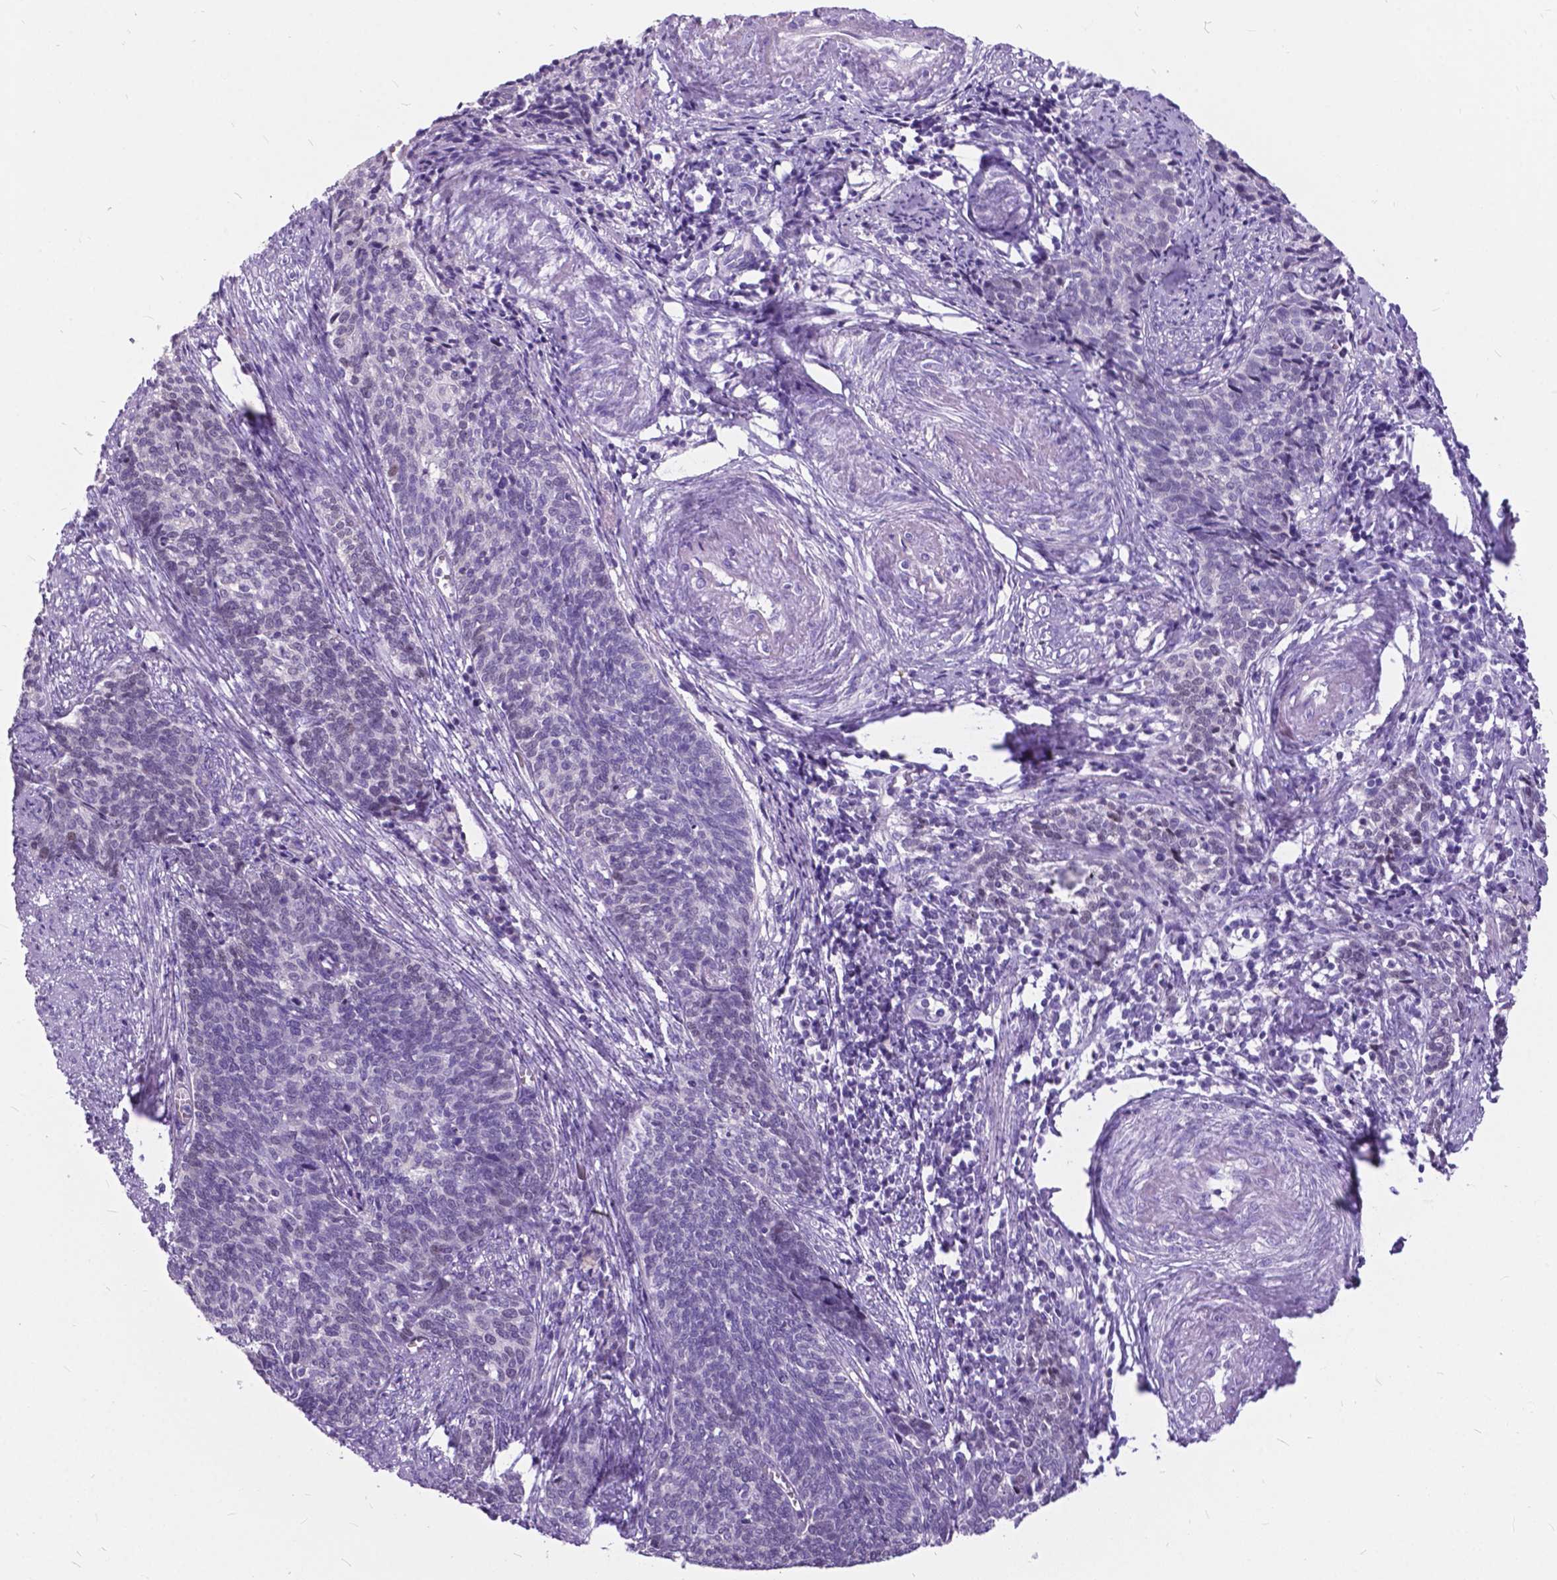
{"staining": {"intensity": "negative", "quantity": "none", "location": "none"}, "tissue": "cervical cancer", "cell_type": "Tumor cells", "image_type": "cancer", "snomed": [{"axis": "morphology", "description": "Squamous cell carcinoma, NOS"}, {"axis": "topography", "description": "Cervix"}], "caption": "Histopathology image shows no significant protein positivity in tumor cells of cervical cancer (squamous cell carcinoma).", "gene": "BSND", "patient": {"sex": "female", "age": 39}}